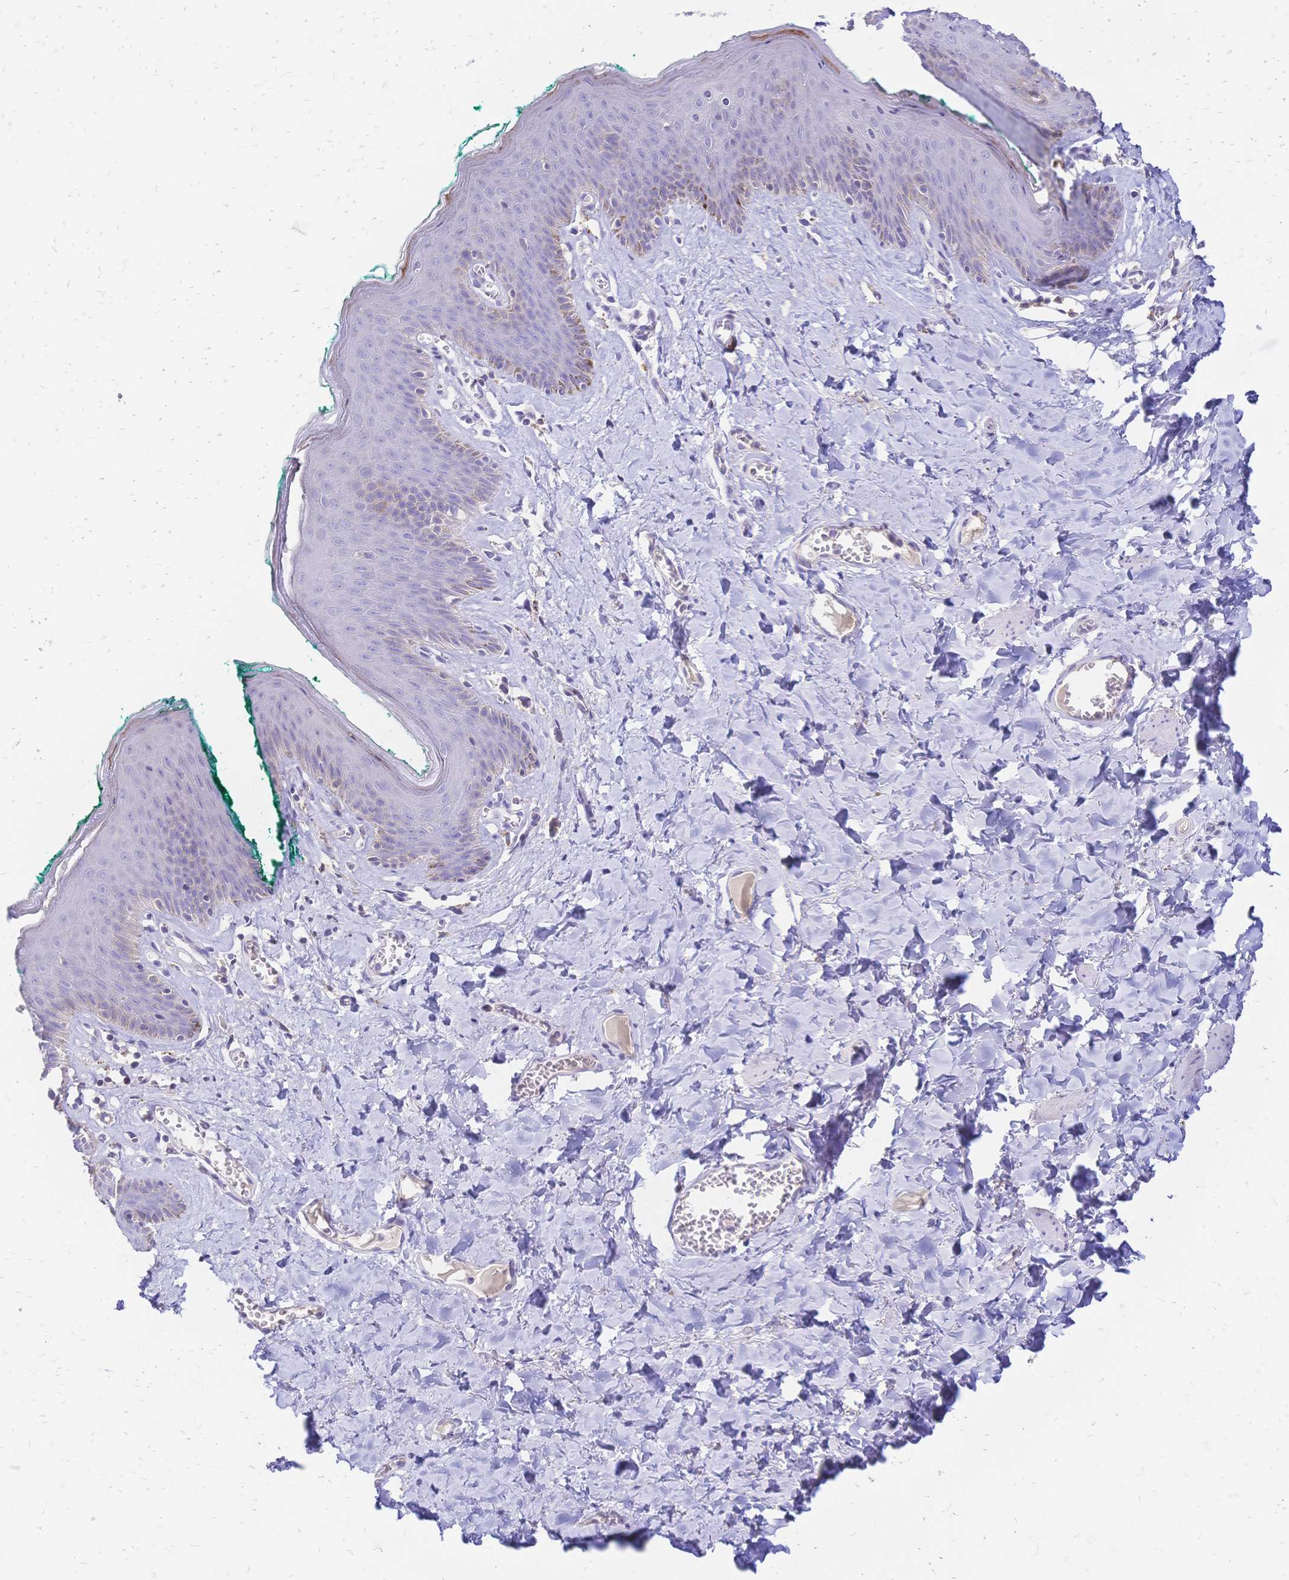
{"staining": {"intensity": "moderate", "quantity": "<25%", "location": "cytoplasmic/membranous"}, "tissue": "skin", "cell_type": "Epidermal cells", "image_type": "normal", "snomed": [{"axis": "morphology", "description": "Normal tissue, NOS"}, {"axis": "topography", "description": "Vulva"}, {"axis": "topography", "description": "Peripheral nerve tissue"}], "caption": "Epidermal cells display low levels of moderate cytoplasmic/membranous expression in about <25% of cells in benign skin.", "gene": "IL2RA", "patient": {"sex": "female", "age": 66}}